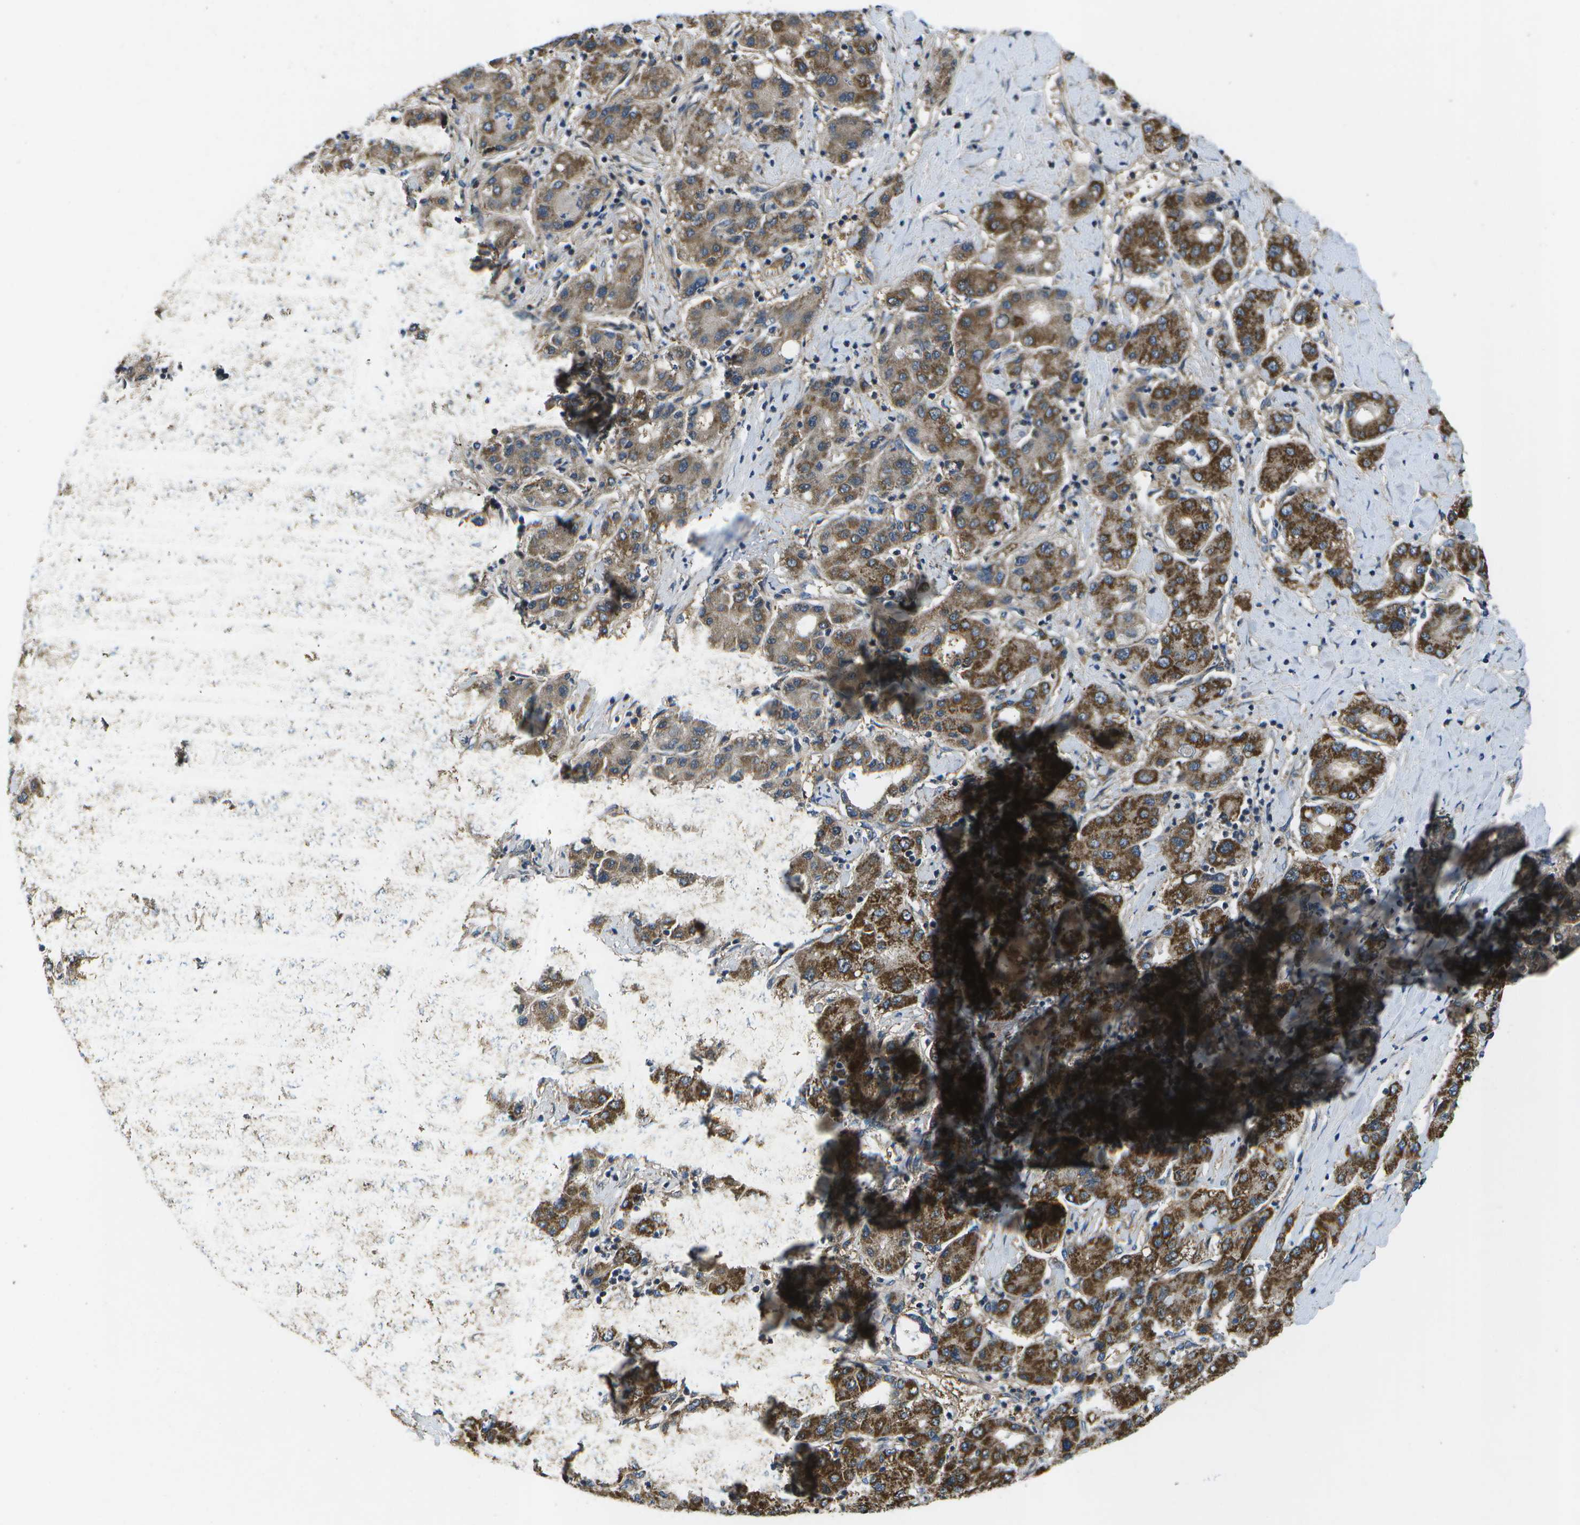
{"staining": {"intensity": "strong", "quantity": ">75%", "location": "cytoplasmic/membranous"}, "tissue": "liver cancer", "cell_type": "Tumor cells", "image_type": "cancer", "snomed": [{"axis": "morphology", "description": "Carcinoma, Hepatocellular, NOS"}, {"axis": "topography", "description": "Liver"}], "caption": "Immunohistochemistry photomicrograph of liver hepatocellular carcinoma stained for a protein (brown), which reveals high levels of strong cytoplasmic/membranous positivity in approximately >75% of tumor cells.", "gene": "MVK", "patient": {"sex": "male", "age": 65}}